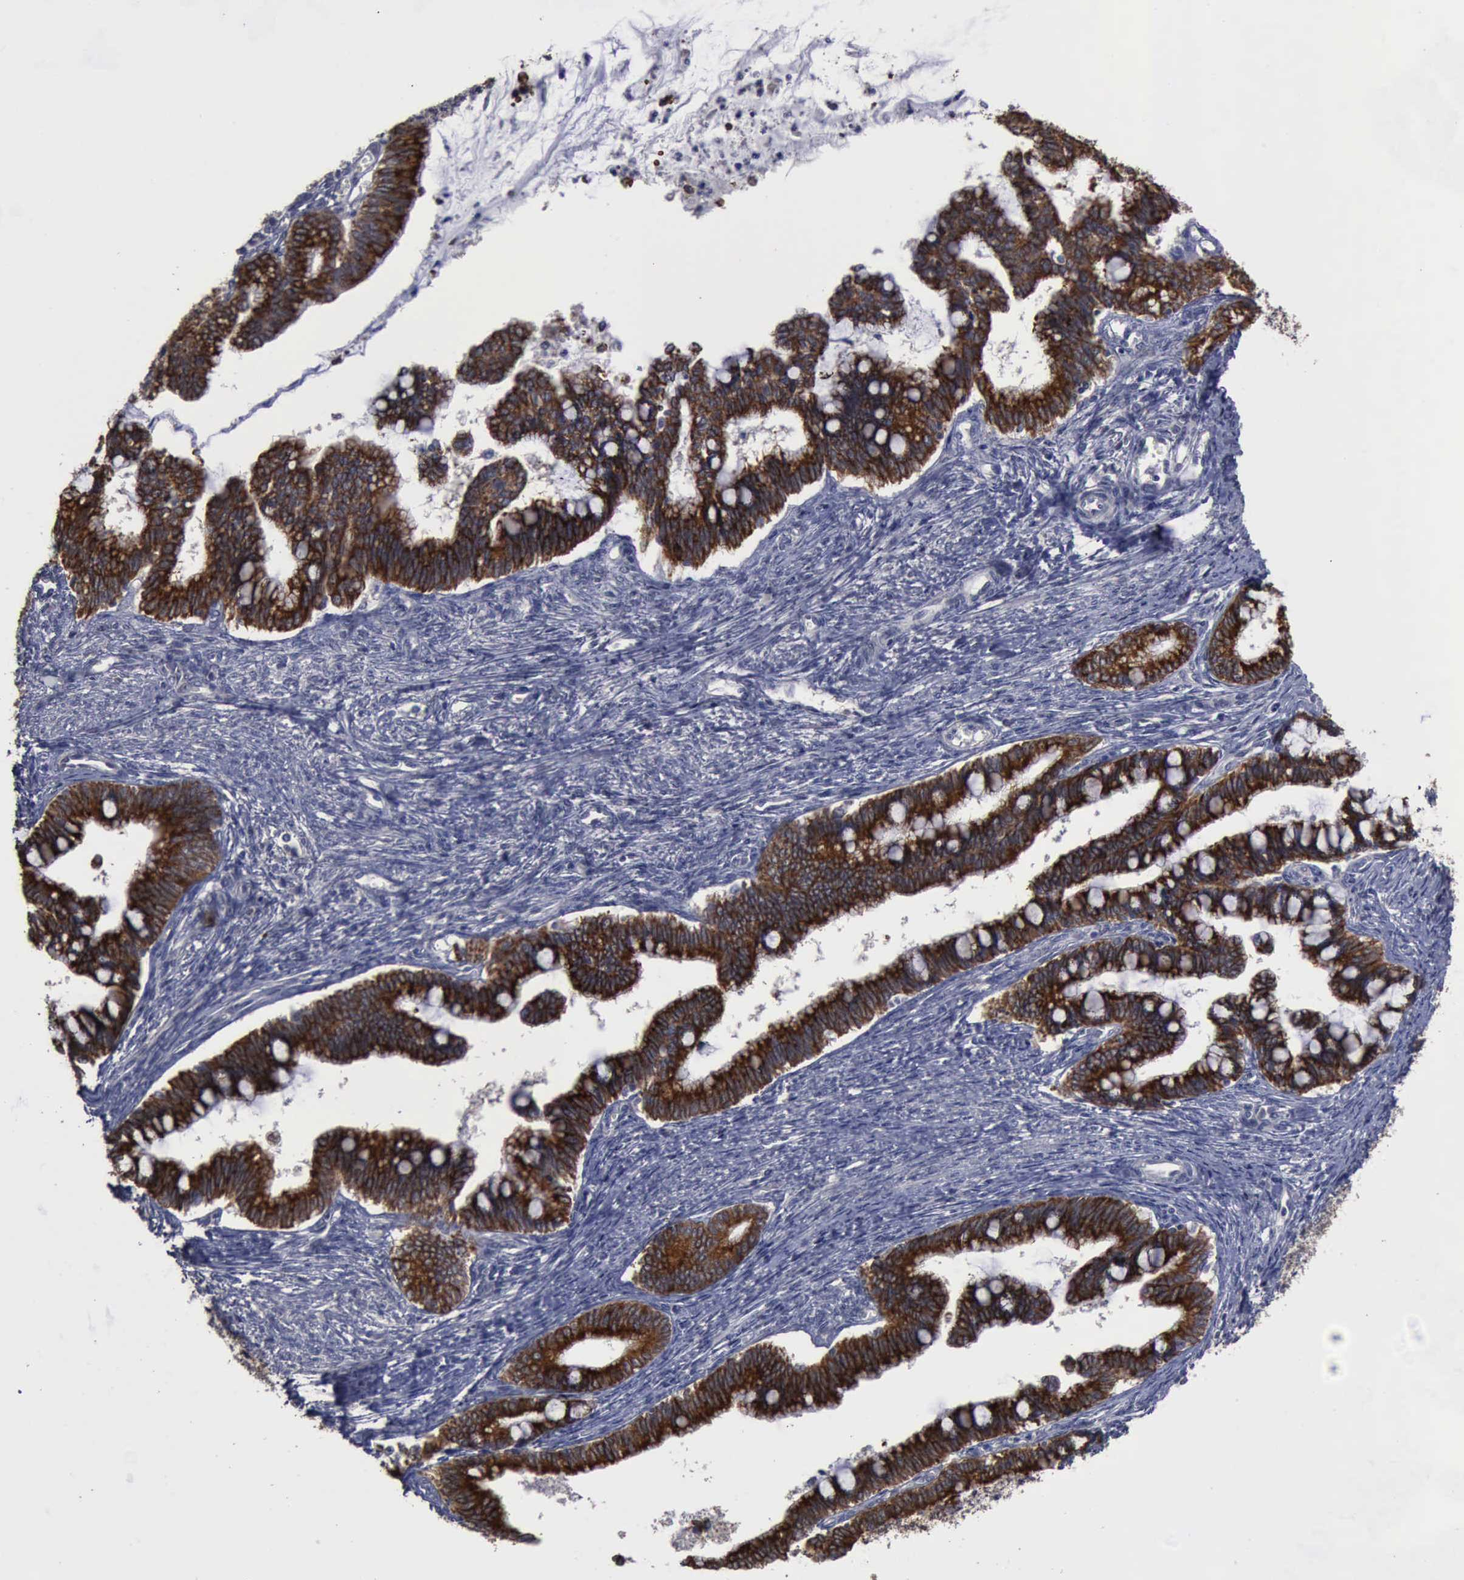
{"staining": {"intensity": "strong", "quantity": ">75%", "location": "cytoplasmic/membranous"}, "tissue": "cervical cancer", "cell_type": "Tumor cells", "image_type": "cancer", "snomed": [{"axis": "morphology", "description": "Adenocarcinoma, NOS"}, {"axis": "topography", "description": "Cervix"}], "caption": "The histopathology image displays immunohistochemical staining of adenocarcinoma (cervical). There is strong cytoplasmic/membranous positivity is present in approximately >75% of tumor cells. The staining was performed using DAB (3,3'-diaminobenzidine), with brown indicating positive protein expression. Nuclei are stained blue with hematoxylin.", "gene": "CRKL", "patient": {"sex": "female", "age": 36}}